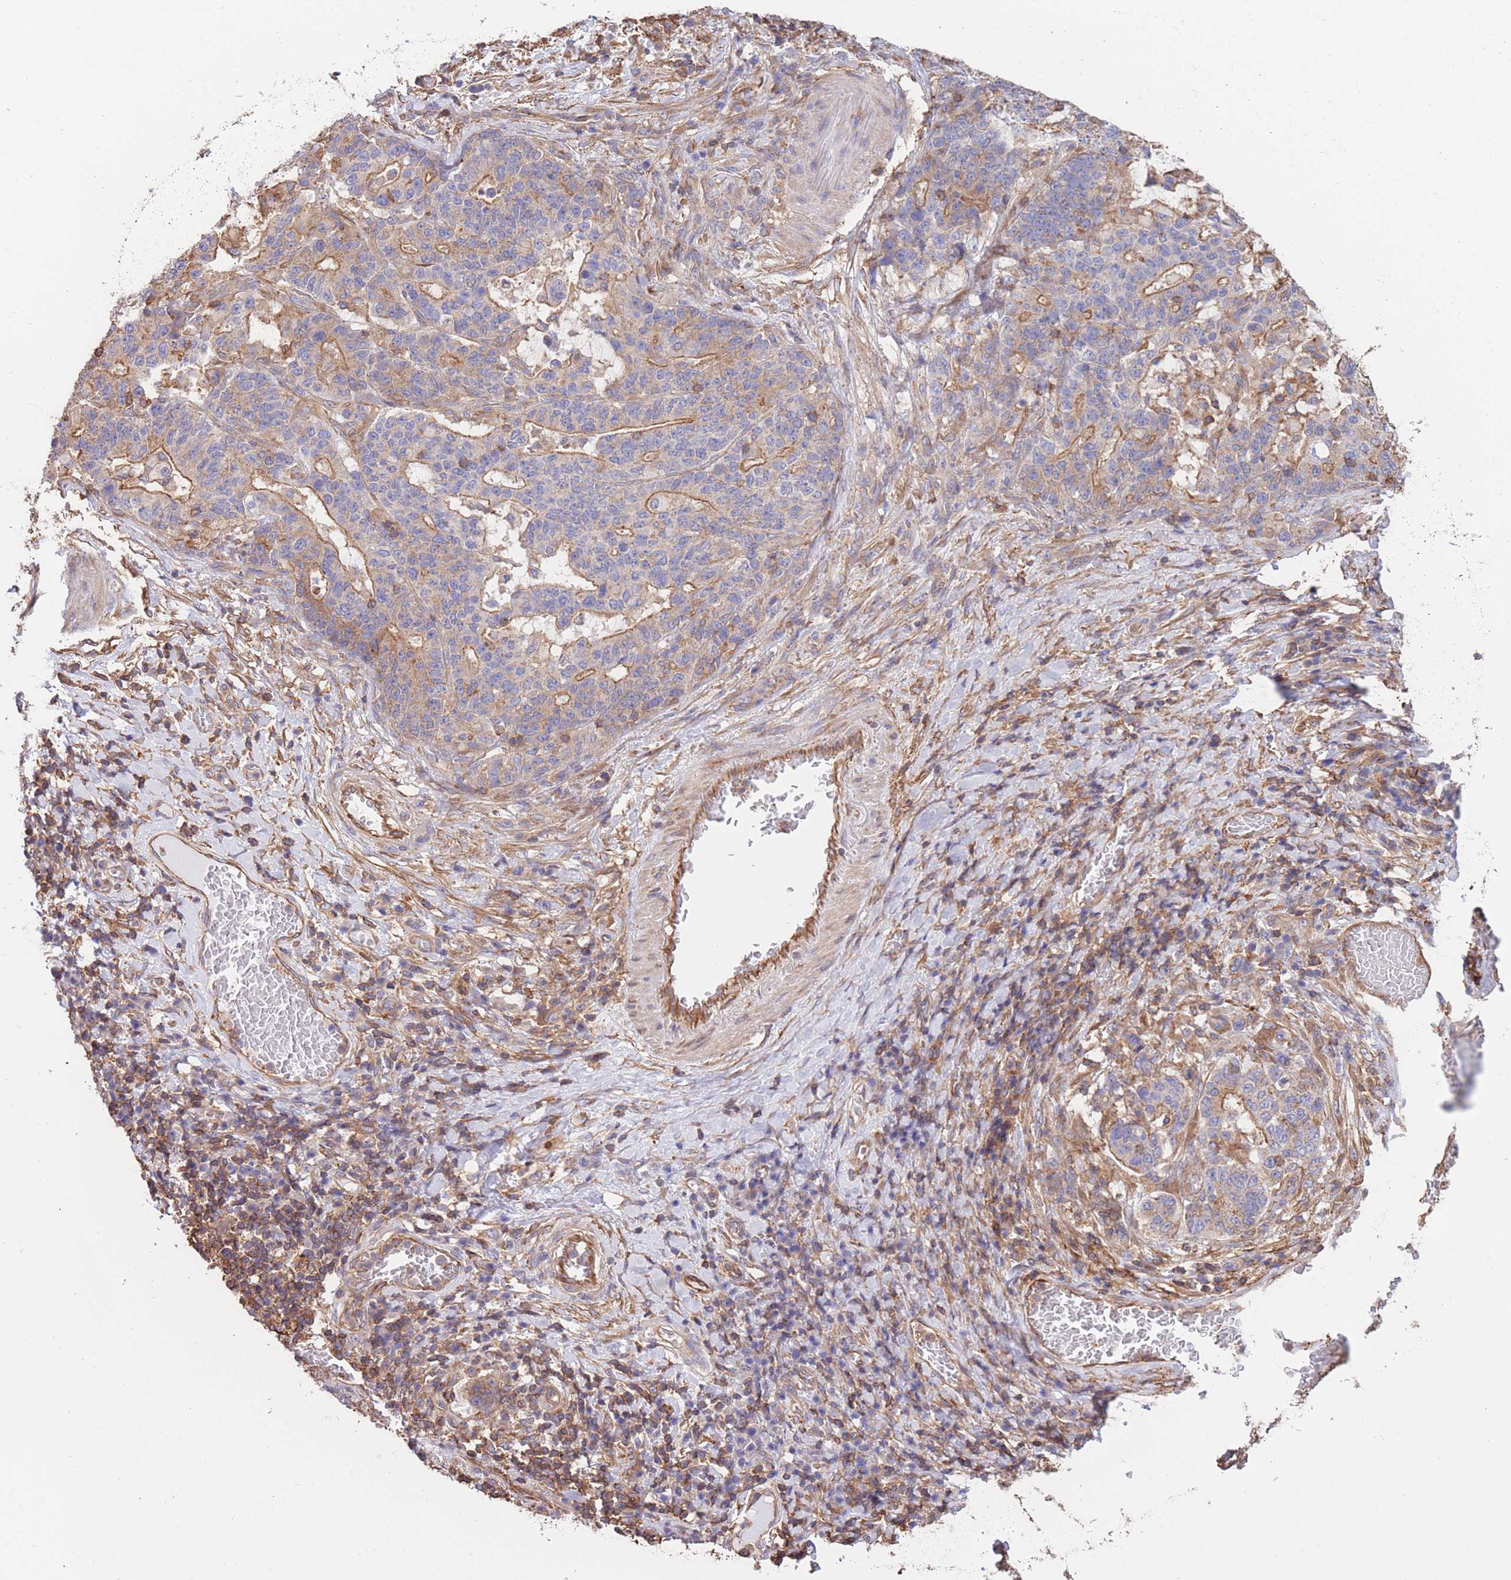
{"staining": {"intensity": "moderate", "quantity": "25%-75%", "location": "cytoplasmic/membranous"}, "tissue": "stomach cancer", "cell_type": "Tumor cells", "image_type": "cancer", "snomed": [{"axis": "morphology", "description": "Normal tissue, NOS"}, {"axis": "morphology", "description": "Adenocarcinoma, NOS"}, {"axis": "topography", "description": "Stomach"}], "caption": "Immunohistochemistry (IHC) staining of adenocarcinoma (stomach), which reveals medium levels of moderate cytoplasmic/membranous expression in approximately 25%-75% of tumor cells indicating moderate cytoplasmic/membranous protein staining. The staining was performed using DAB (brown) for protein detection and nuclei were counterstained in hematoxylin (blue).", "gene": "LRRN4CL", "patient": {"sex": "female", "age": 64}}